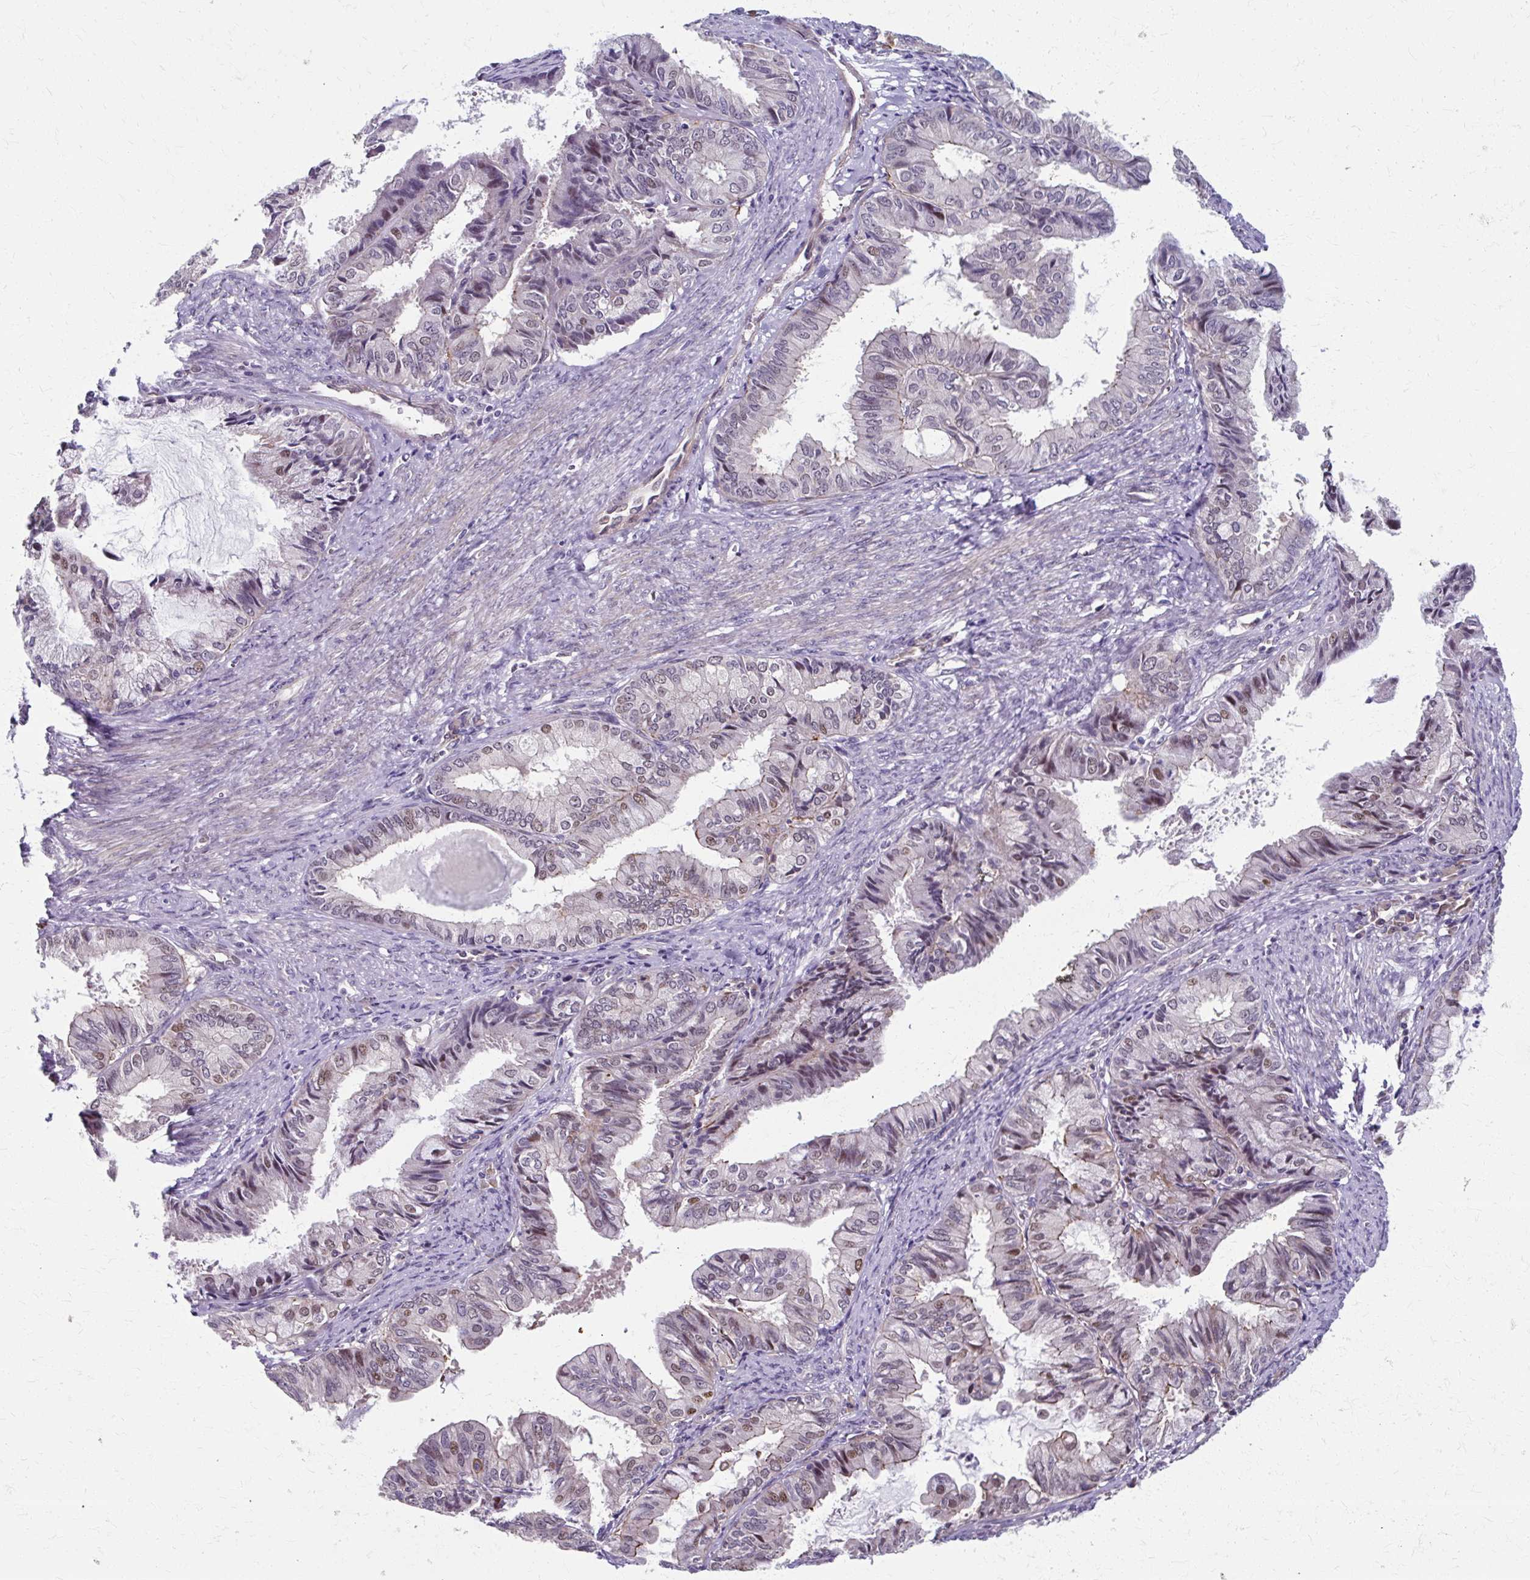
{"staining": {"intensity": "moderate", "quantity": "<25%", "location": "nuclear"}, "tissue": "endometrial cancer", "cell_type": "Tumor cells", "image_type": "cancer", "snomed": [{"axis": "morphology", "description": "Adenocarcinoma, NOS"}, {"axis": "topography", "description": "Endometrium"}], "caption": "Moderate nuclear protein positivity is identified in about <25% of tumor cells in endometrial cancer. (brown staining indicates protein expression, while blue staining denotes nuclei).", "gene": "ZNF555", "patient": {"sex": "female", "age": 86}}